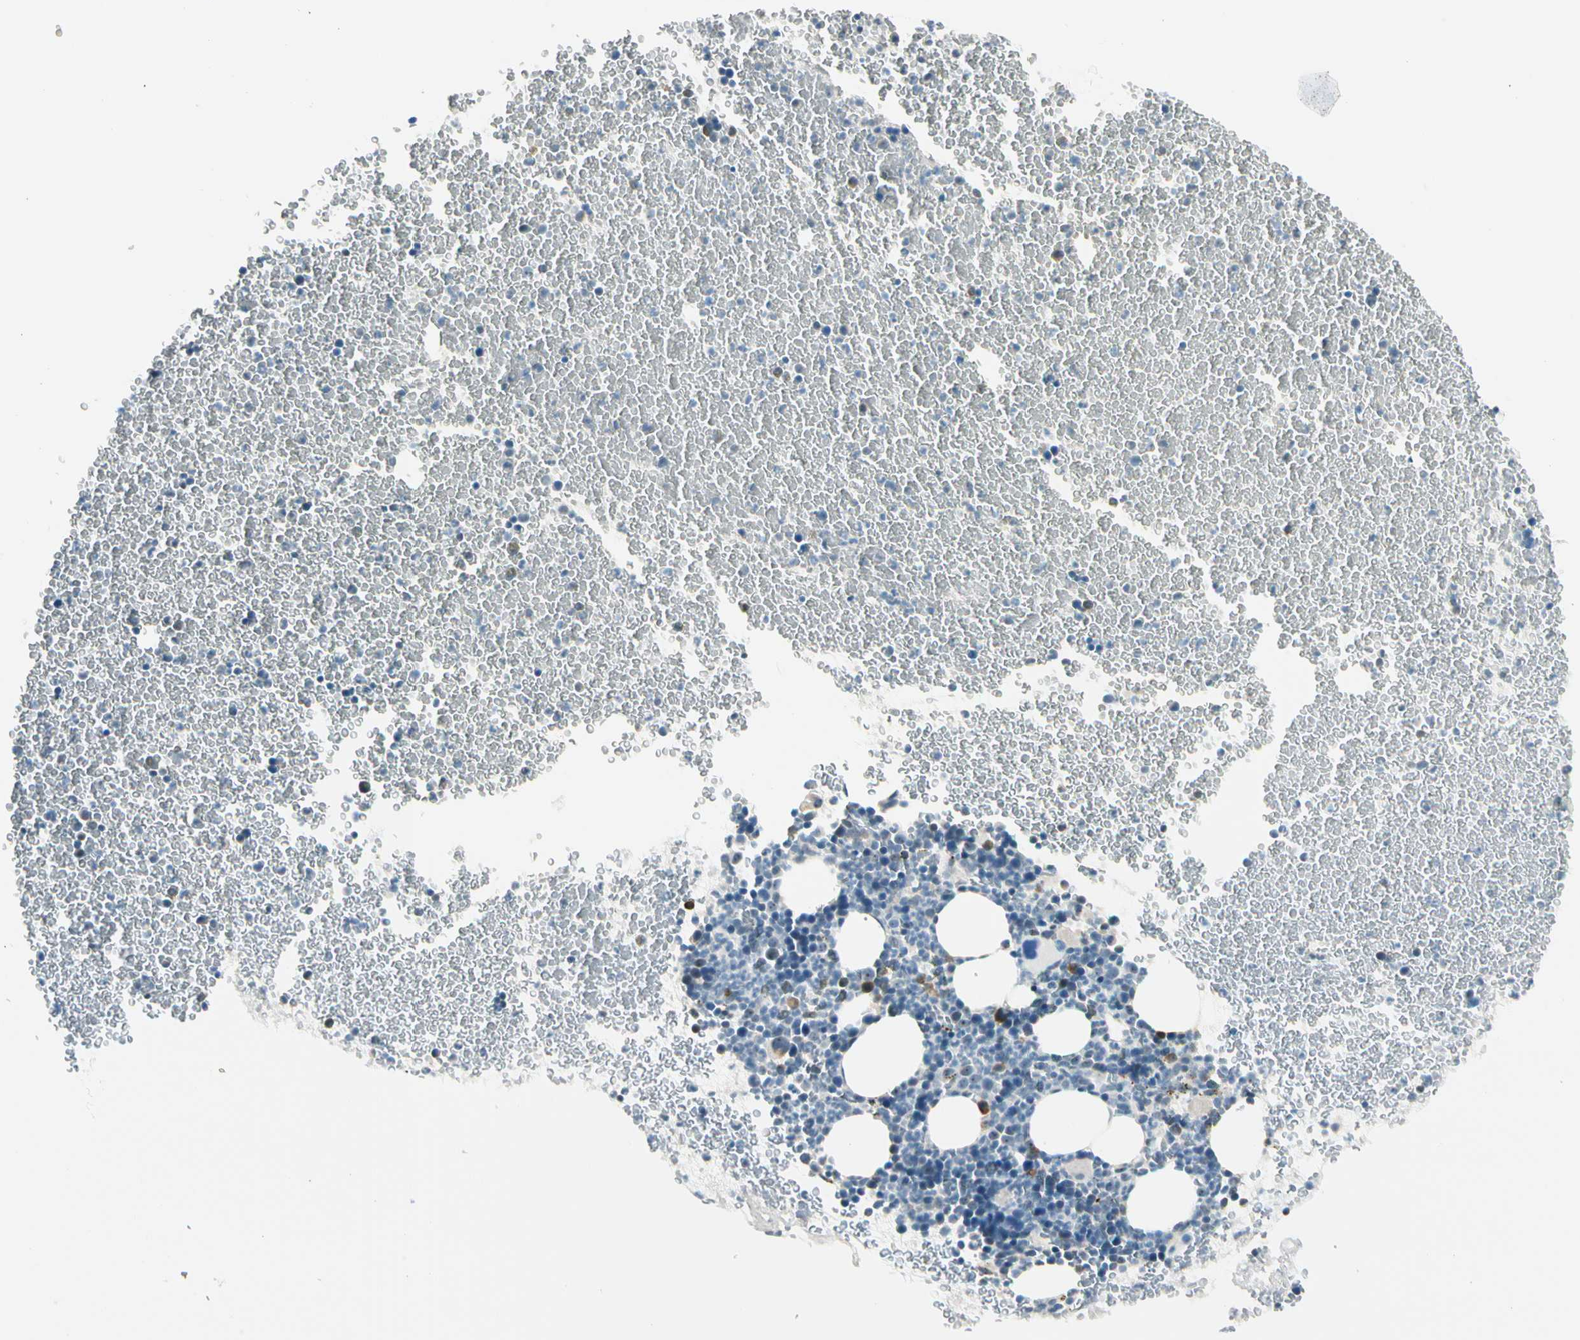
{"staining": {"intensity": "moderate", "quantity": "<25%", "location": "cytoplasmic/membranous,nuclear"}, "tissue": "bone marrow", "cell_type": "Hematopoietic cells", "image_type": "normal", "snomed": [{"axis": "morphology", "description": "Normal tissue, NOS"}, {"axis": "topography", "description": "Bone marrow"}], "caption": "An IHC image of benign tissue is shown. Protein staining in brown labels moderate cytoplasmic/membranous,nuclear positivity in bone marrow within hematopoietic cells.", "gene": "ZSCAN1", "patient": {"sex": "female", "age": 53}}